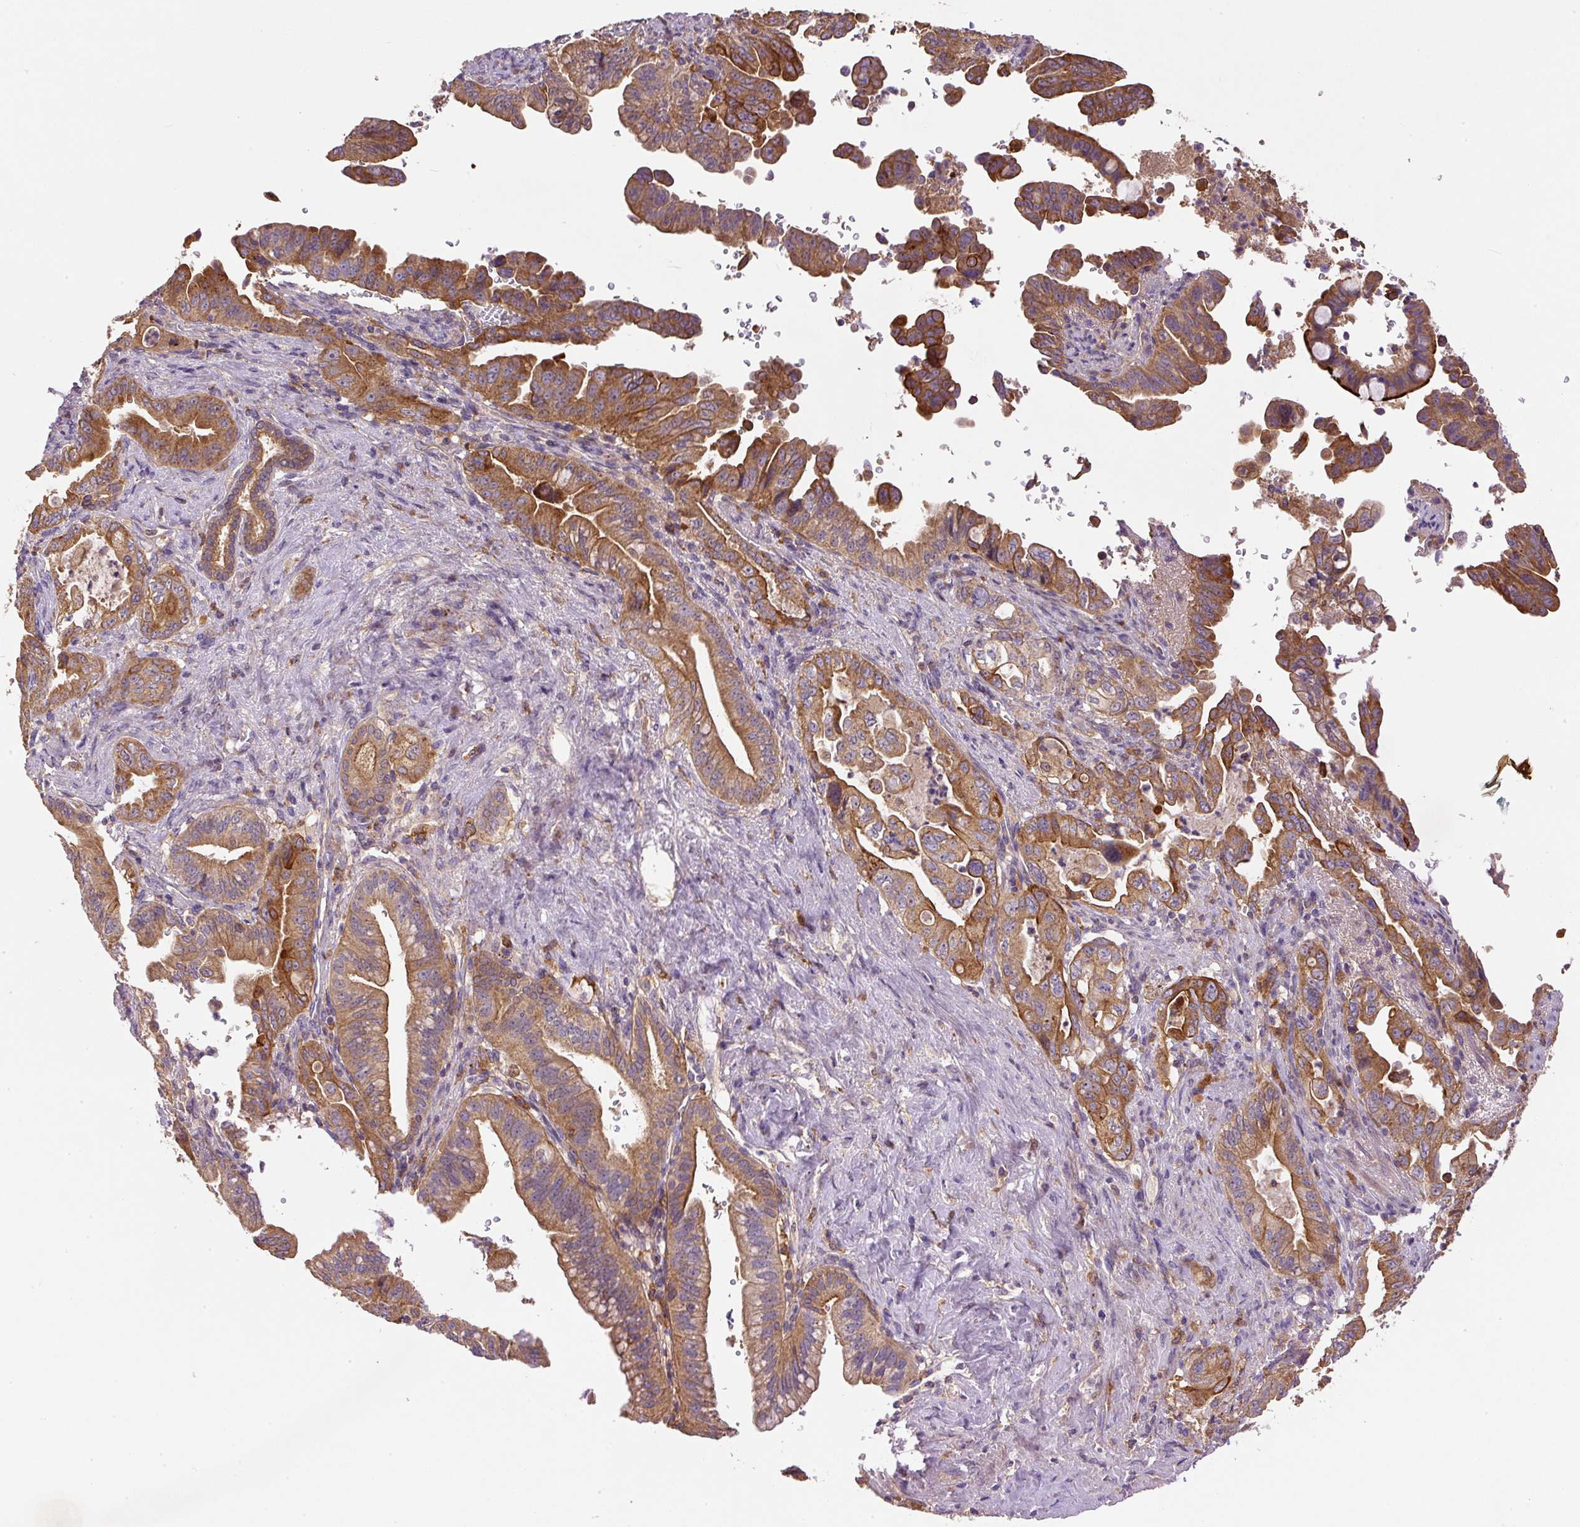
{"staining": {"intensity": "moderate", "quantity": ">75%", "location": "cytoplasmic/membranous"}, "tissue": "pancreatic cancer", "cell_type": "Tumor cells", "image_type": "cancer", "snomed": [{"axis": "morphology", "description": "Adenocarcinoma, NOS"}, {"axis": "topography", "description": "Pancreas"}], "caption": "Tumor cells demonstrate medium levels of moderate cytoplasmic/membranous expression in approximately >75% of cells in human adenocarcinoma (pancreatic).", "gene": "DAPK1", "patient": {"sex": "male", "age": 70}}